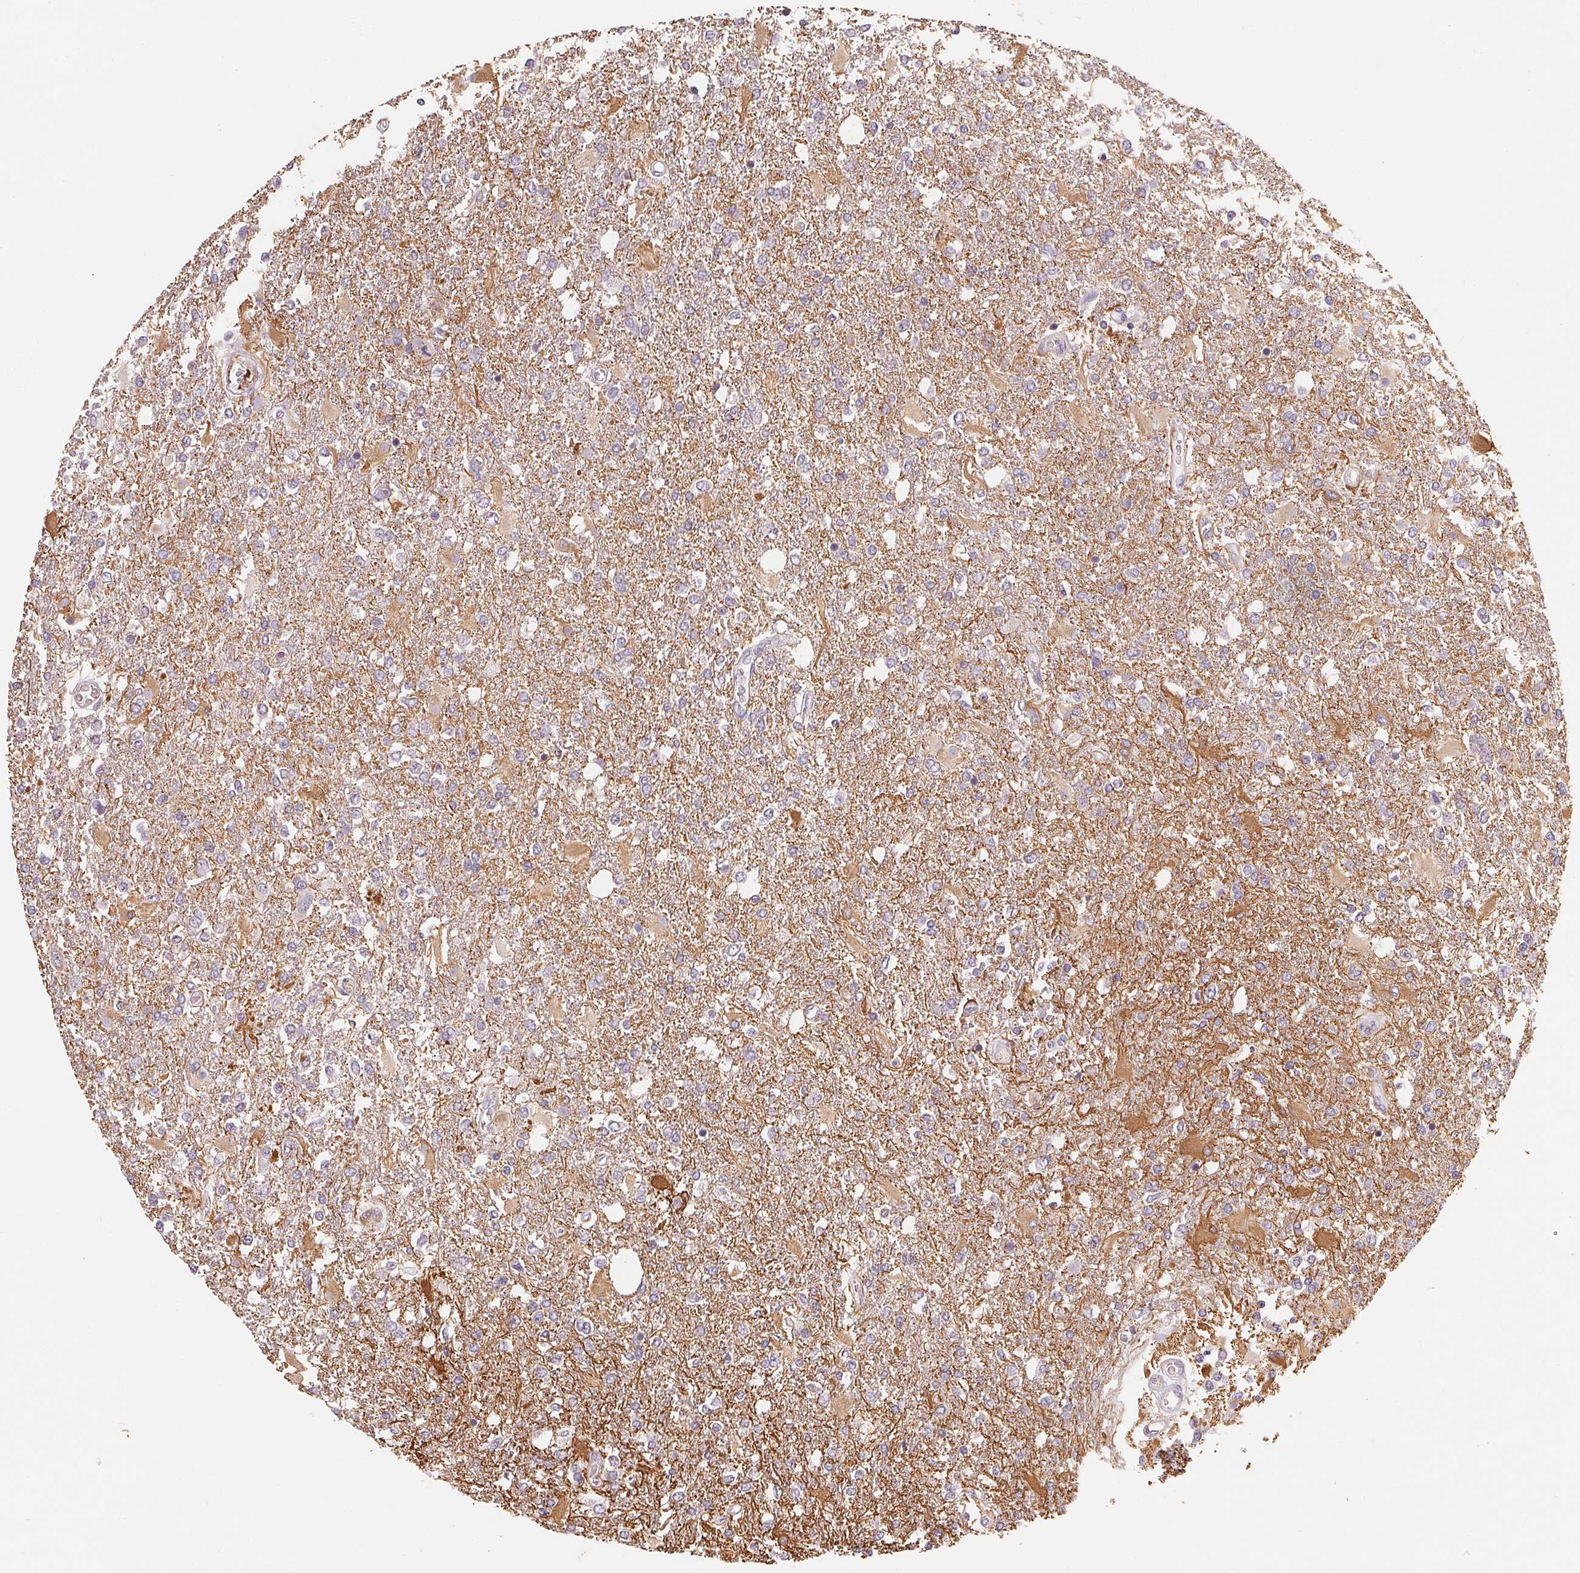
{"staining": {"intensity": "negative", "quantity": "none", "location": "none"}, "tissue": "glioma", "cell_type": "Tumor cells", "image_type": "cancer", "snomed": [{"axis": "morphology", "description": "Glioma, malignant, High grade"}, {"axis": "topography", "description": "Cerebral cortex"}], "caption": "High magnification brightfield microscopy of malignant high-grade glioma stained with DAB (3,3'-diaminobenzidine) (brown) and counterstained with hematoxylin (blue): tumor cells show no significant expression.", "gene": "NCOA4", "patient": {"sex": "male", "age": 79}}